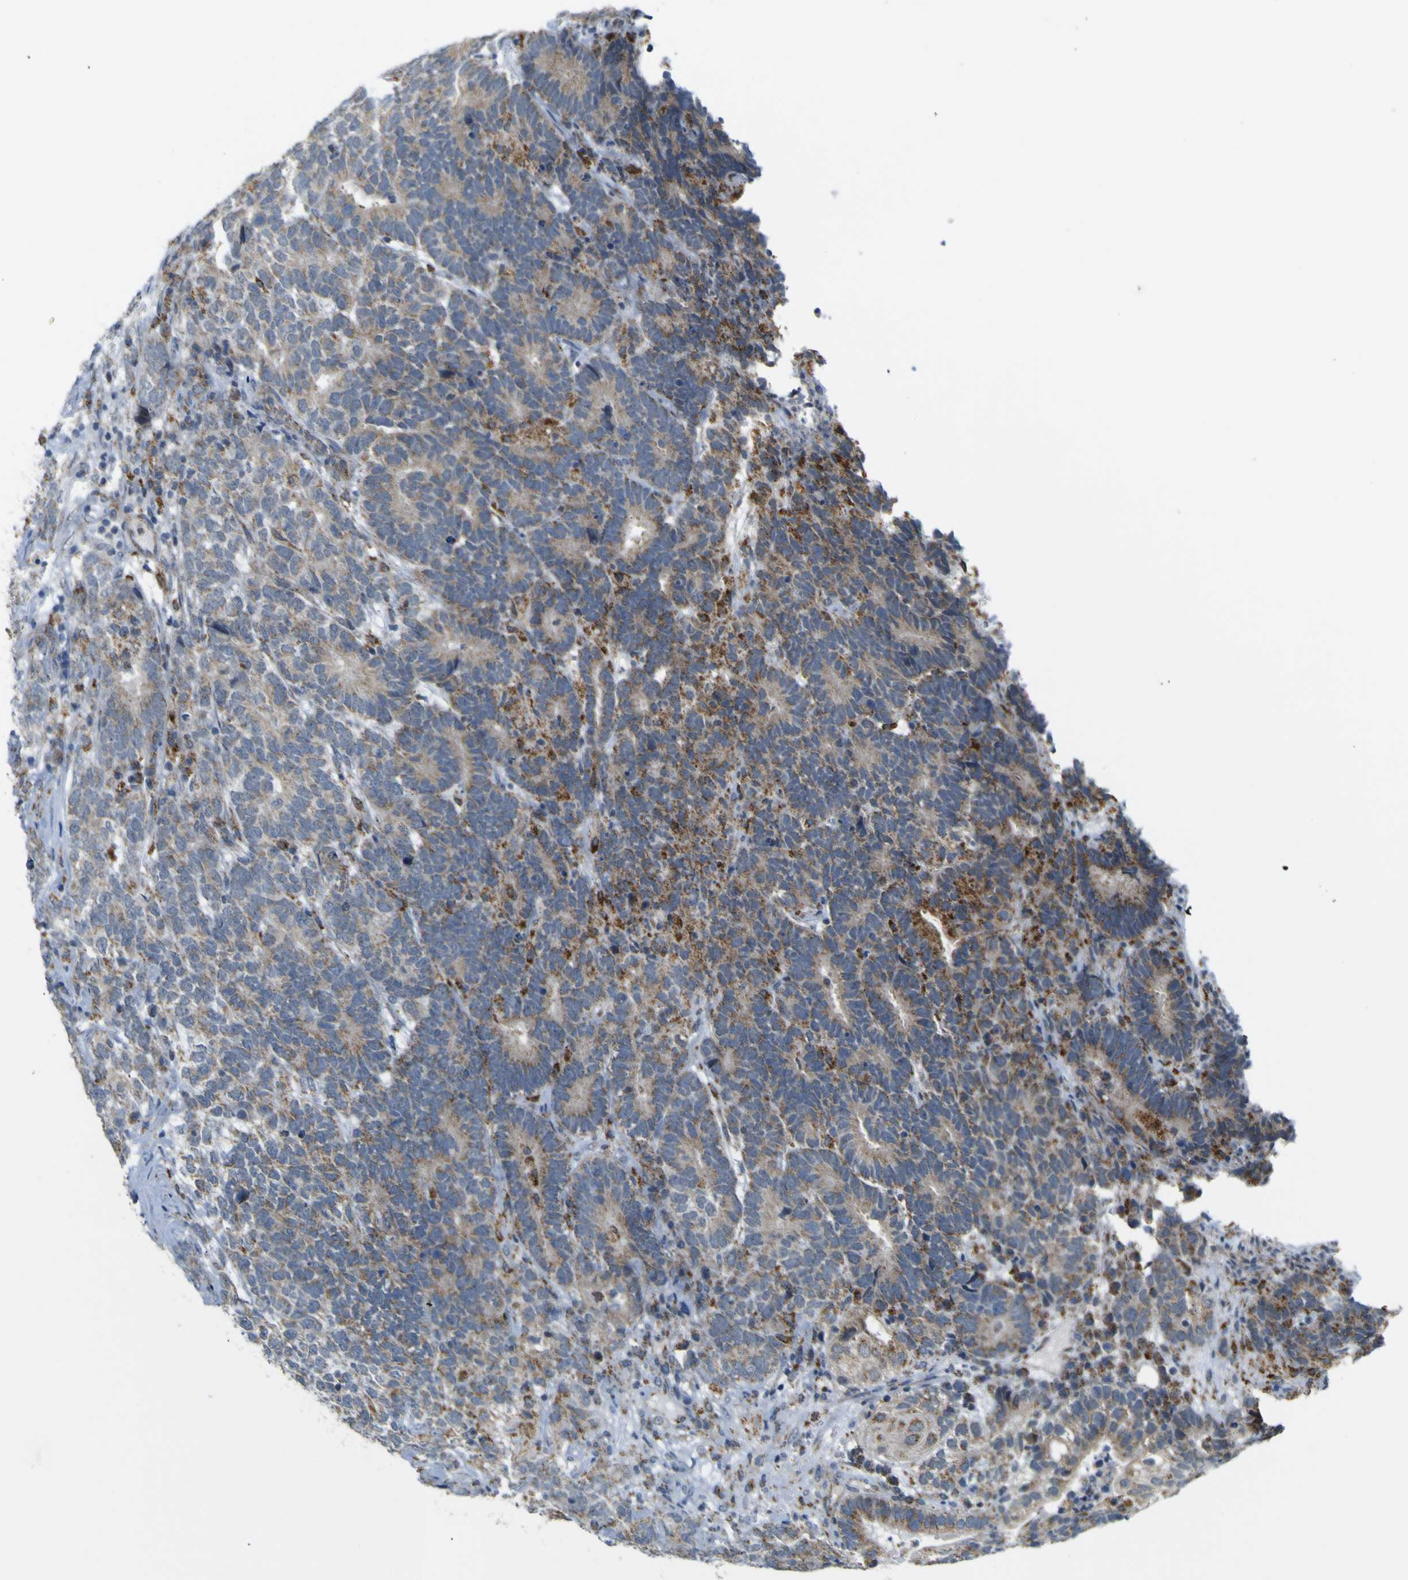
{"staining": {"intensity": "moderate", "quantity": ">75%", "location": "cytoplasmic/membranous"}, "tissue": "testis cancer", "cell_type": "Tumor cells", "image_type": "cancer", "snomed": [{"axis": "morphology", "description": "Carcinoma, Embryonal, NOS"}, {"axis": "topography", "description": "Testis"}], "caption": "Immunohistochemistry (IHC) staining of testis embryonal carcinoma, which demonstrates medium levels of moderate cytoplasmic/membranous expression in approximately >75% of tumor cells indicating moderate cytoplasmic/membranous protein staining. The staining was performed using DAB (3,3'-diaminobenzidine) (brown) for protein detection and nuclei were counterstained in hematoxylin (blue).", "gene": "ACBD5", "patient": {"sex": "male", "age": 26}}